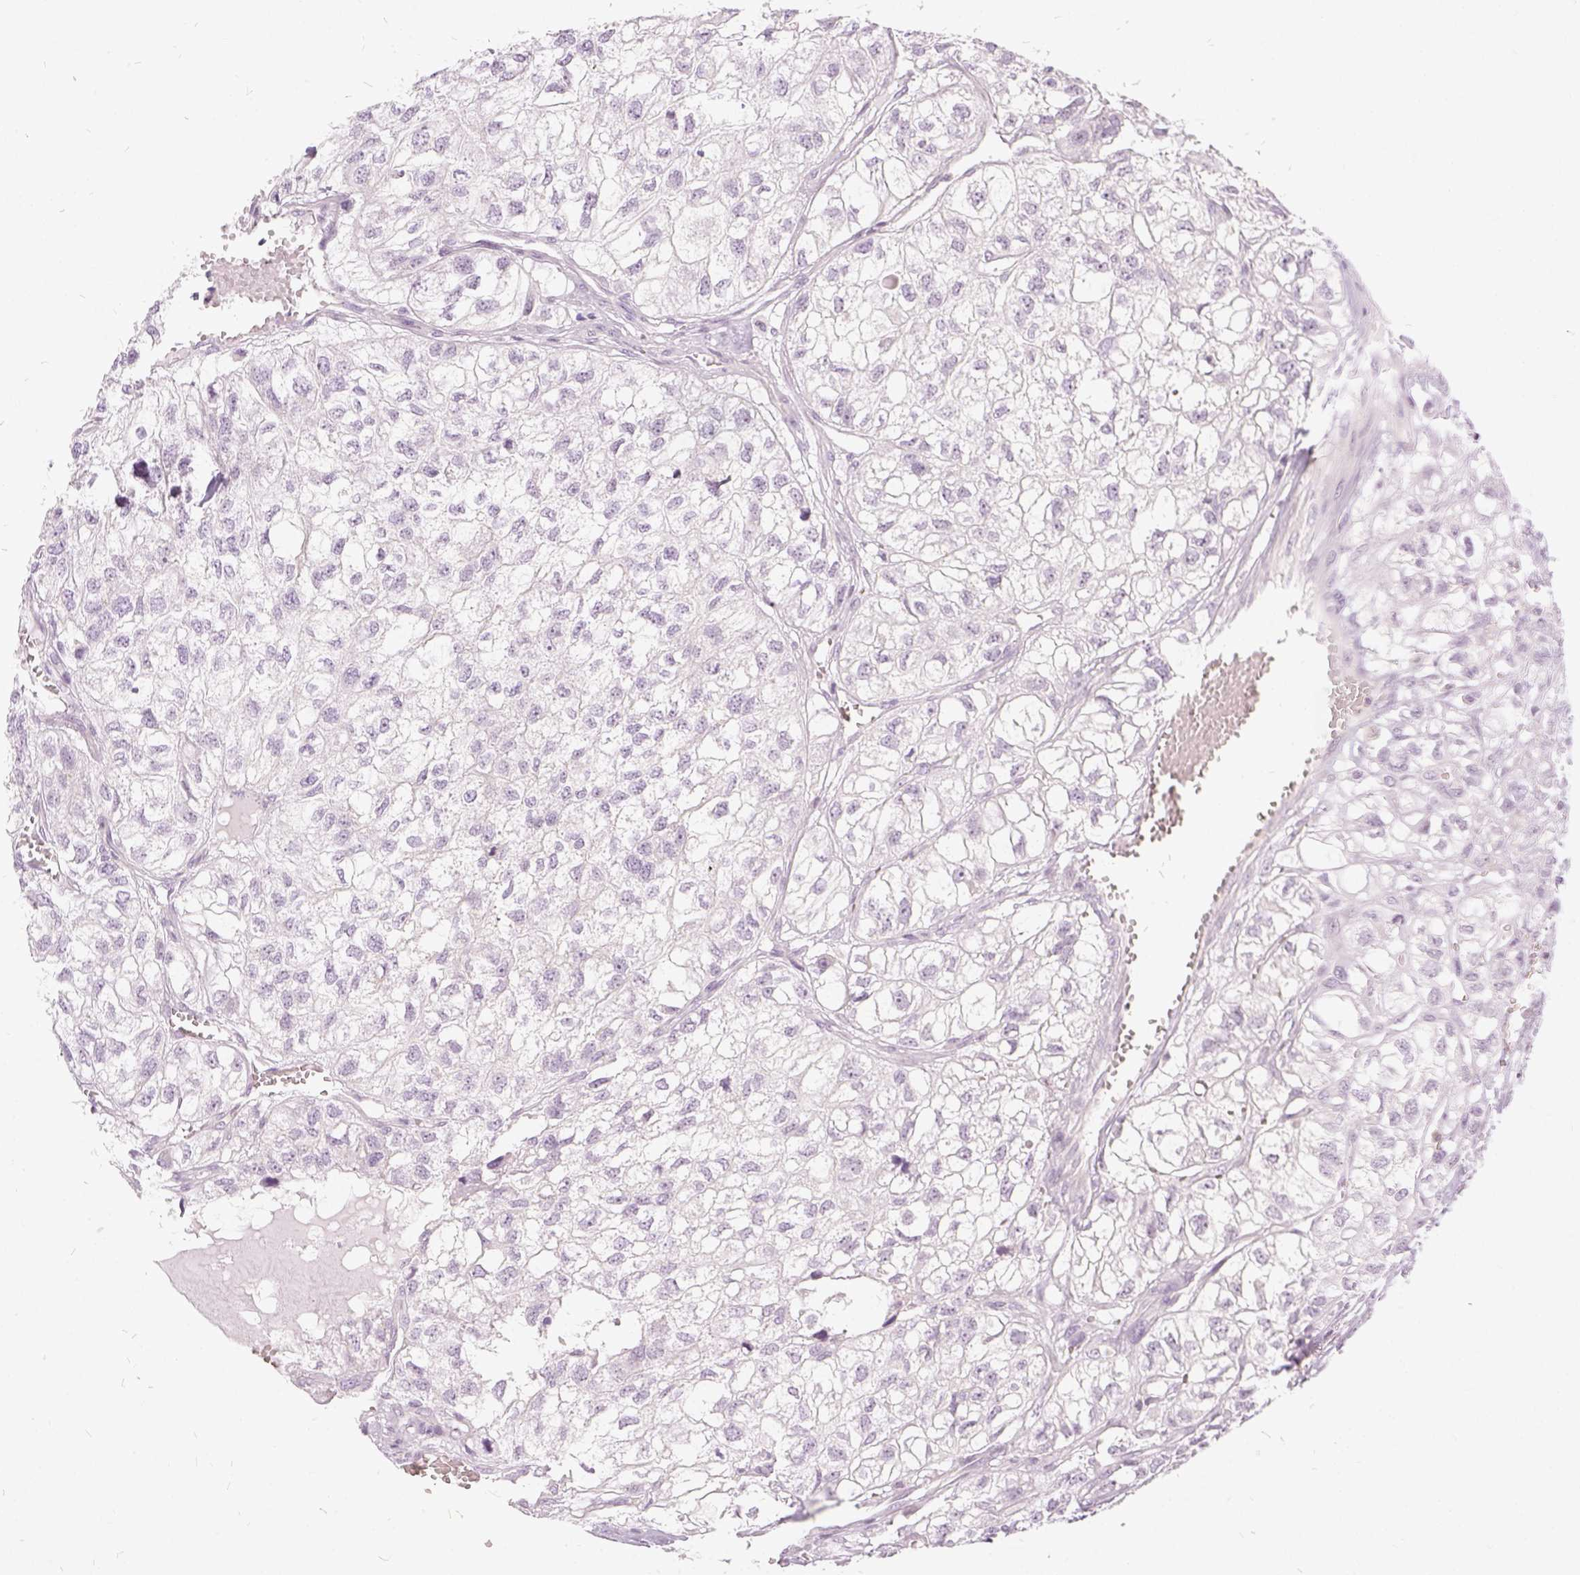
{"staining": {"intensity": "negative", "quantity": "none", "location": "none"}, "tissue": "renal cancer", "cell_type": "Tumor cells", "image_type": "cancer", "snomed": [{"axis": "morphology", "description": "Adenocarcinoma, NOS"}, {"axis": "topography", "description": "Kidney"}], "caption": "Micrograph shows no protein positivity in tumor cells of renal cancer (adenocarcinoma) tissue.", "gene": "FDX1", "patient": {"sex": "male", "age": 56}}